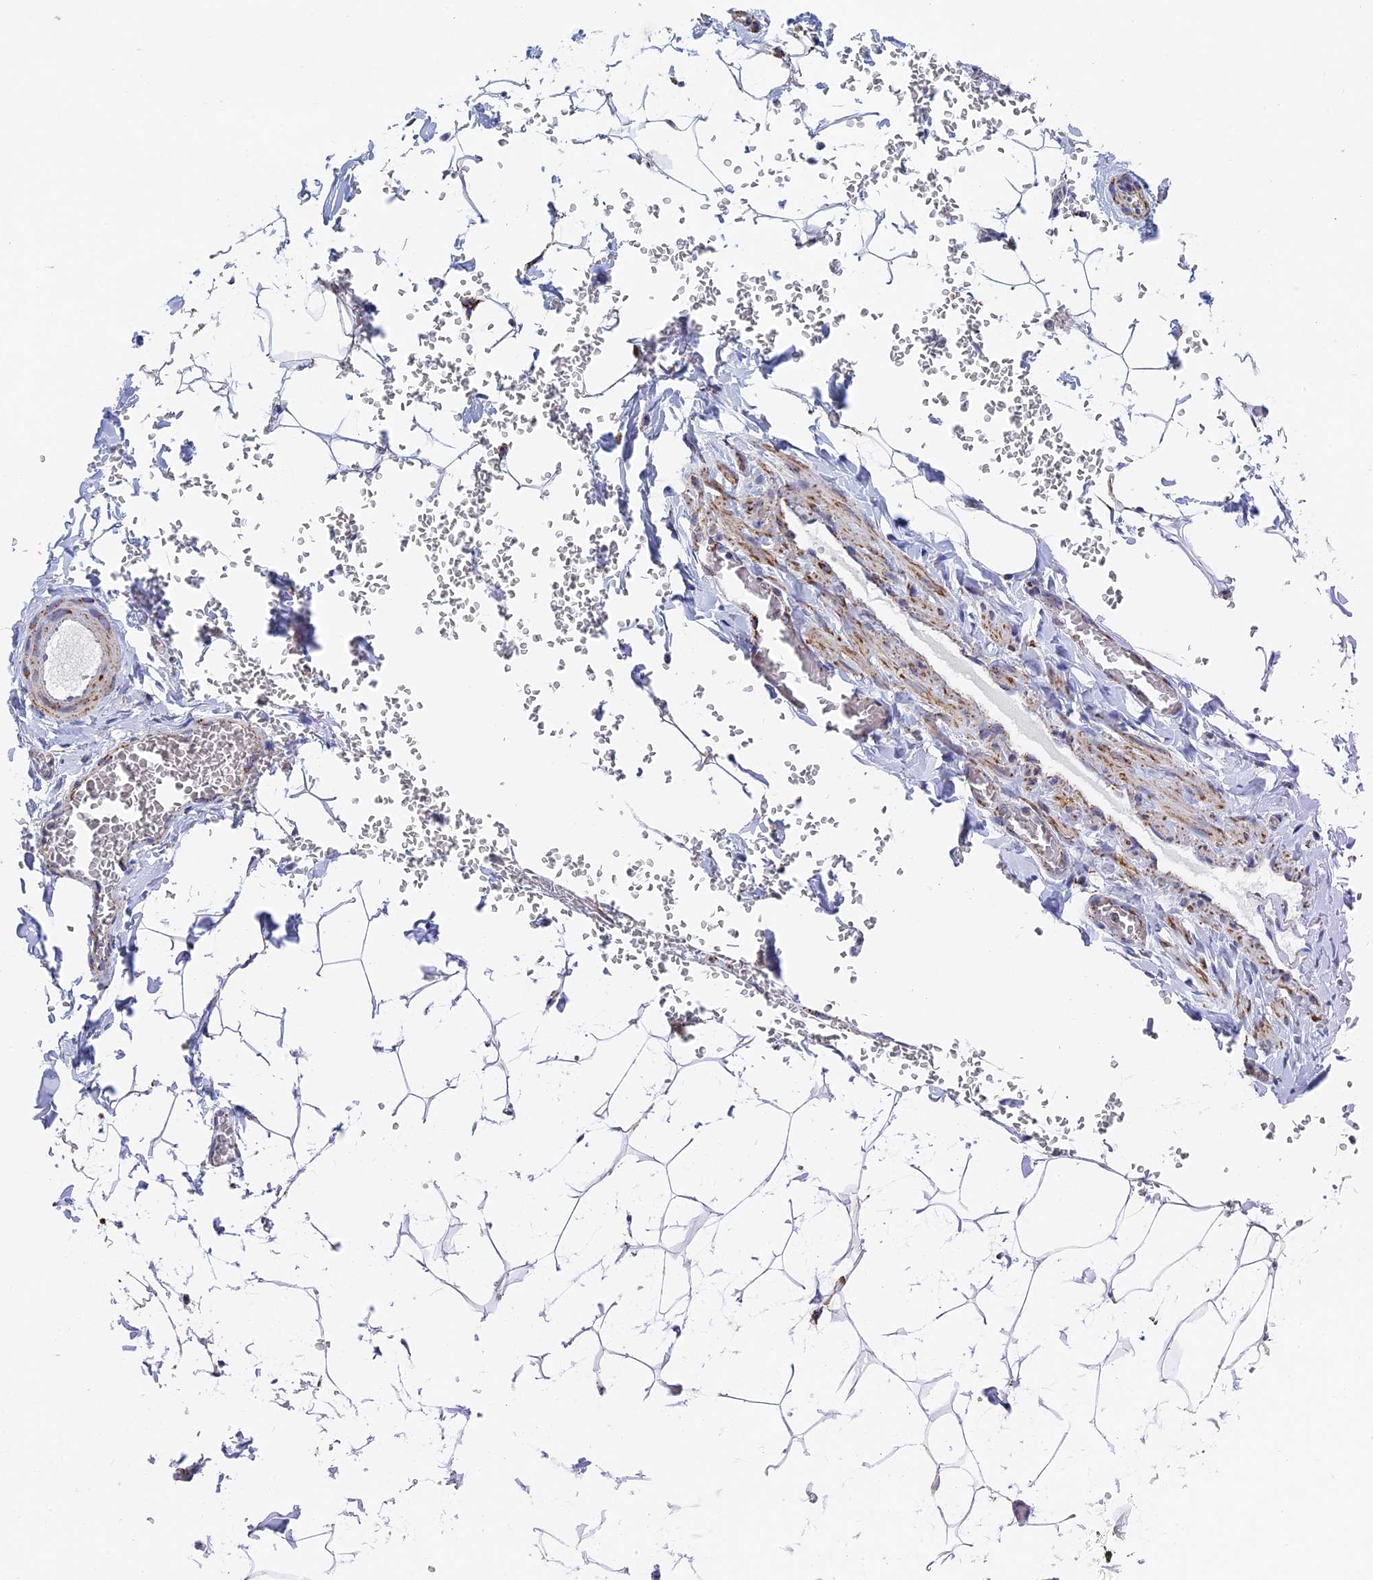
{"staining": {"intensity": "weak", "quantity": "25%-75%", "location": "cytoplasmic/membranous"}, "tissue": "adipose tissue", "cell_type": "Adipocytes", "image_type": "normal", "snomed": [{"axis": "morphology", "description": "Normal tissue, NOS"}, {"axis": "topography", "description": "Gallbladder"}, {"axis": "topography", "description": "Peripheral nerve tissue"}], "caption": "Immunohistochemistry histopathology image of normal adipose tissue stained for a protein (brown), which reveals low levels of weak cytoplasmic/membranous staining in approximately 25%-75% of adipocytes.", "gene": "SEC24D", "patient": {"sex": "male", "age": 38}}